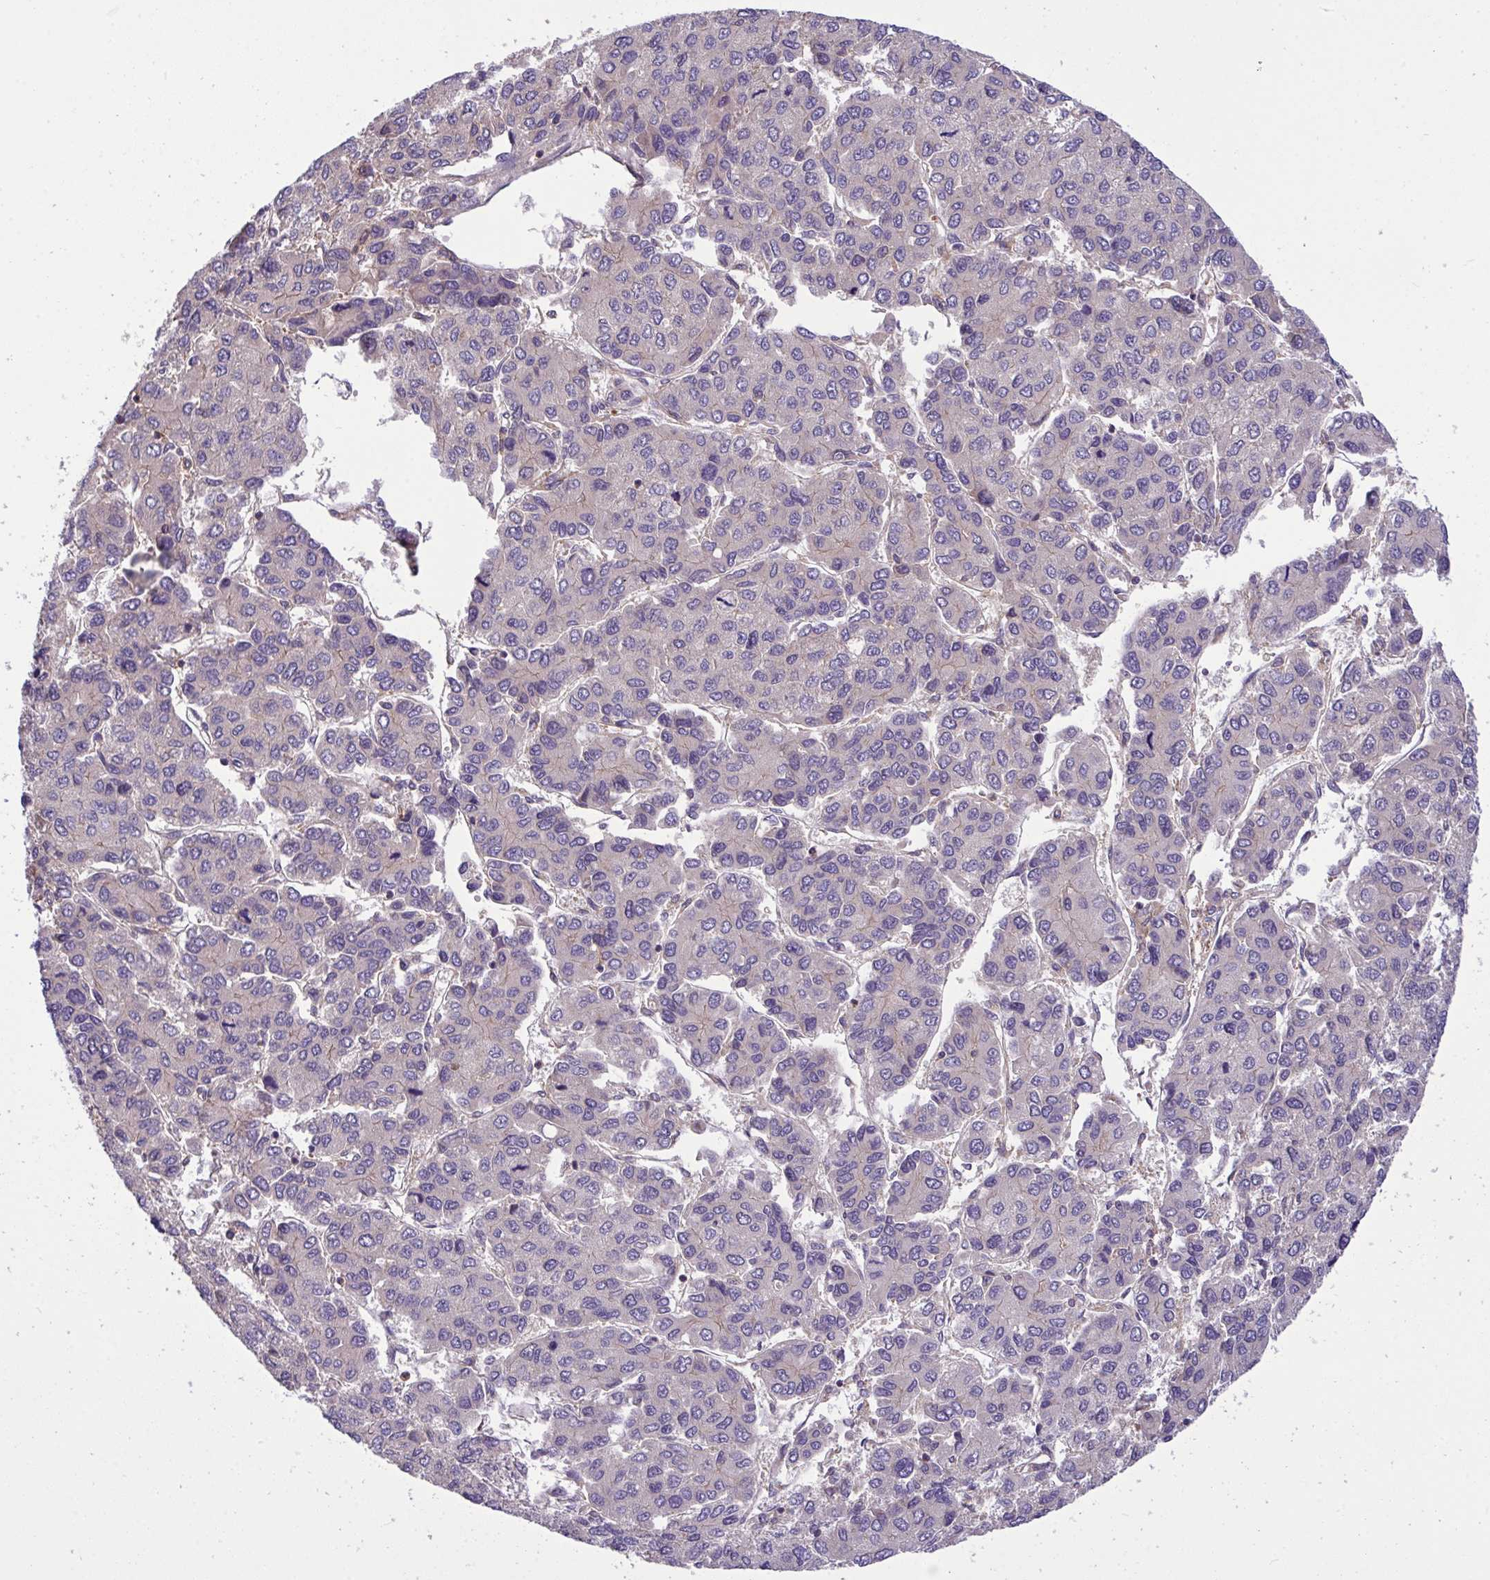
{"staining": {"intensity": "negative", "quantity": "none", "location": "none"}, "tissue": "liver cancer", "cell_type": "Tumor cells", "image_type": "cancer", "snomed": [{"axis": "morphology", "description": "Carcinoma, Hepatocellular, NOS"}, {"axis": "topography", "description": "Liver"}], "caption": "The histopathology image displays no staining of tumor cells in liver hepatocellular carcinoma.", "gene": "GRB14", "patient": {"sex": "female", "age": 66}}